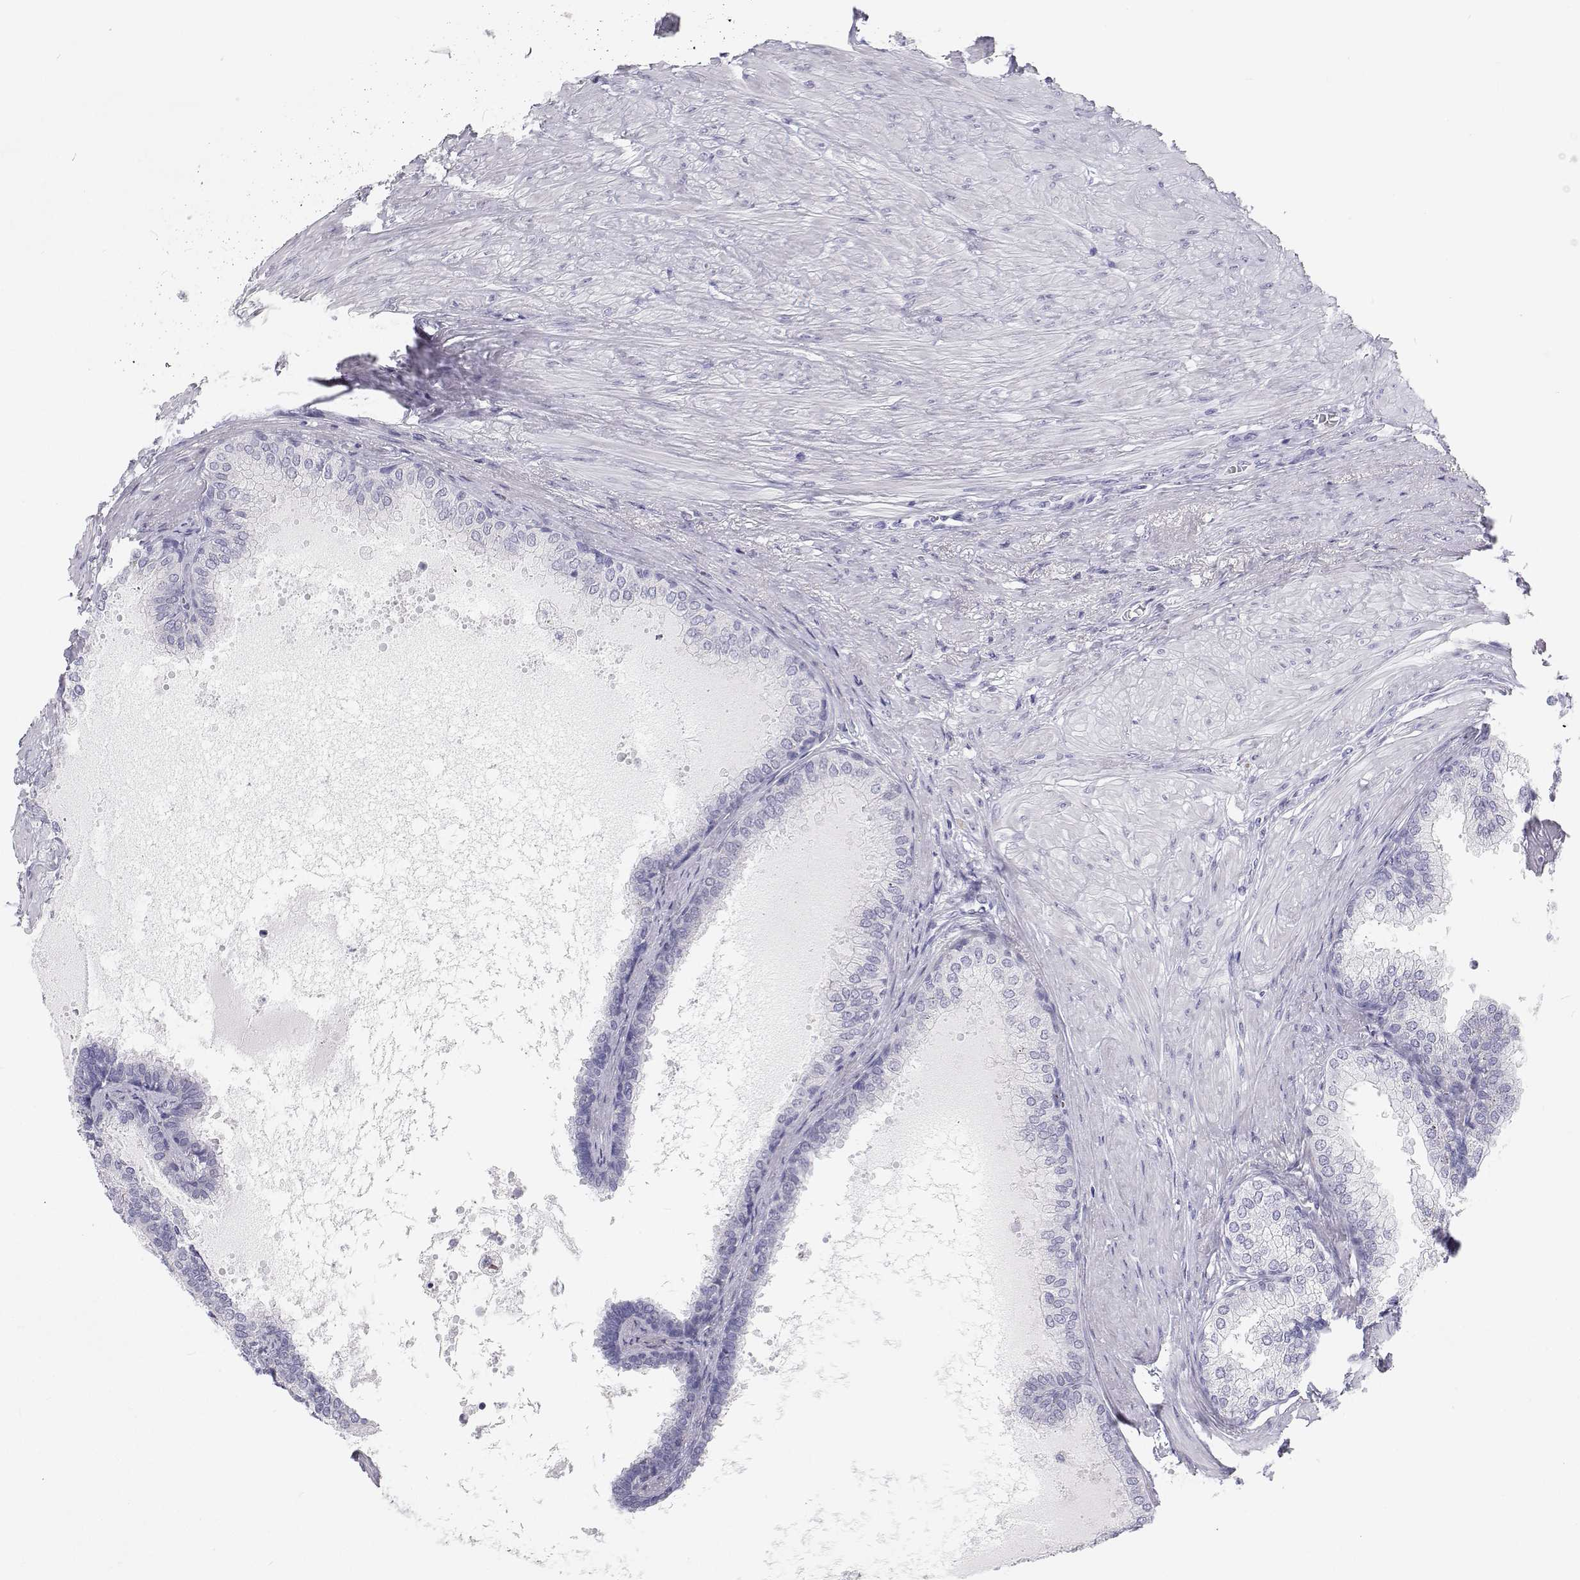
{"staining": {"intensity": "negative", "quantity": "none", "location": "none"}, "tissue": "prostate", "cell_type": "Glandular cells", "image_type": "normal", "snomed": [{"axis": "morphology", "description": "Normal tissue, NOS"}, {"axis": "topography", "description": "Prostate"}, {"axis": "topography", "description": "Peripheral nerve tissue"}], "caption": "The immunohistochemistry micrograph has no significant positivity in glandular cells of prostate. Nuclei are stained in blue.", "gene": "TTN", "patient": {"sex": "male", "age": 55}}